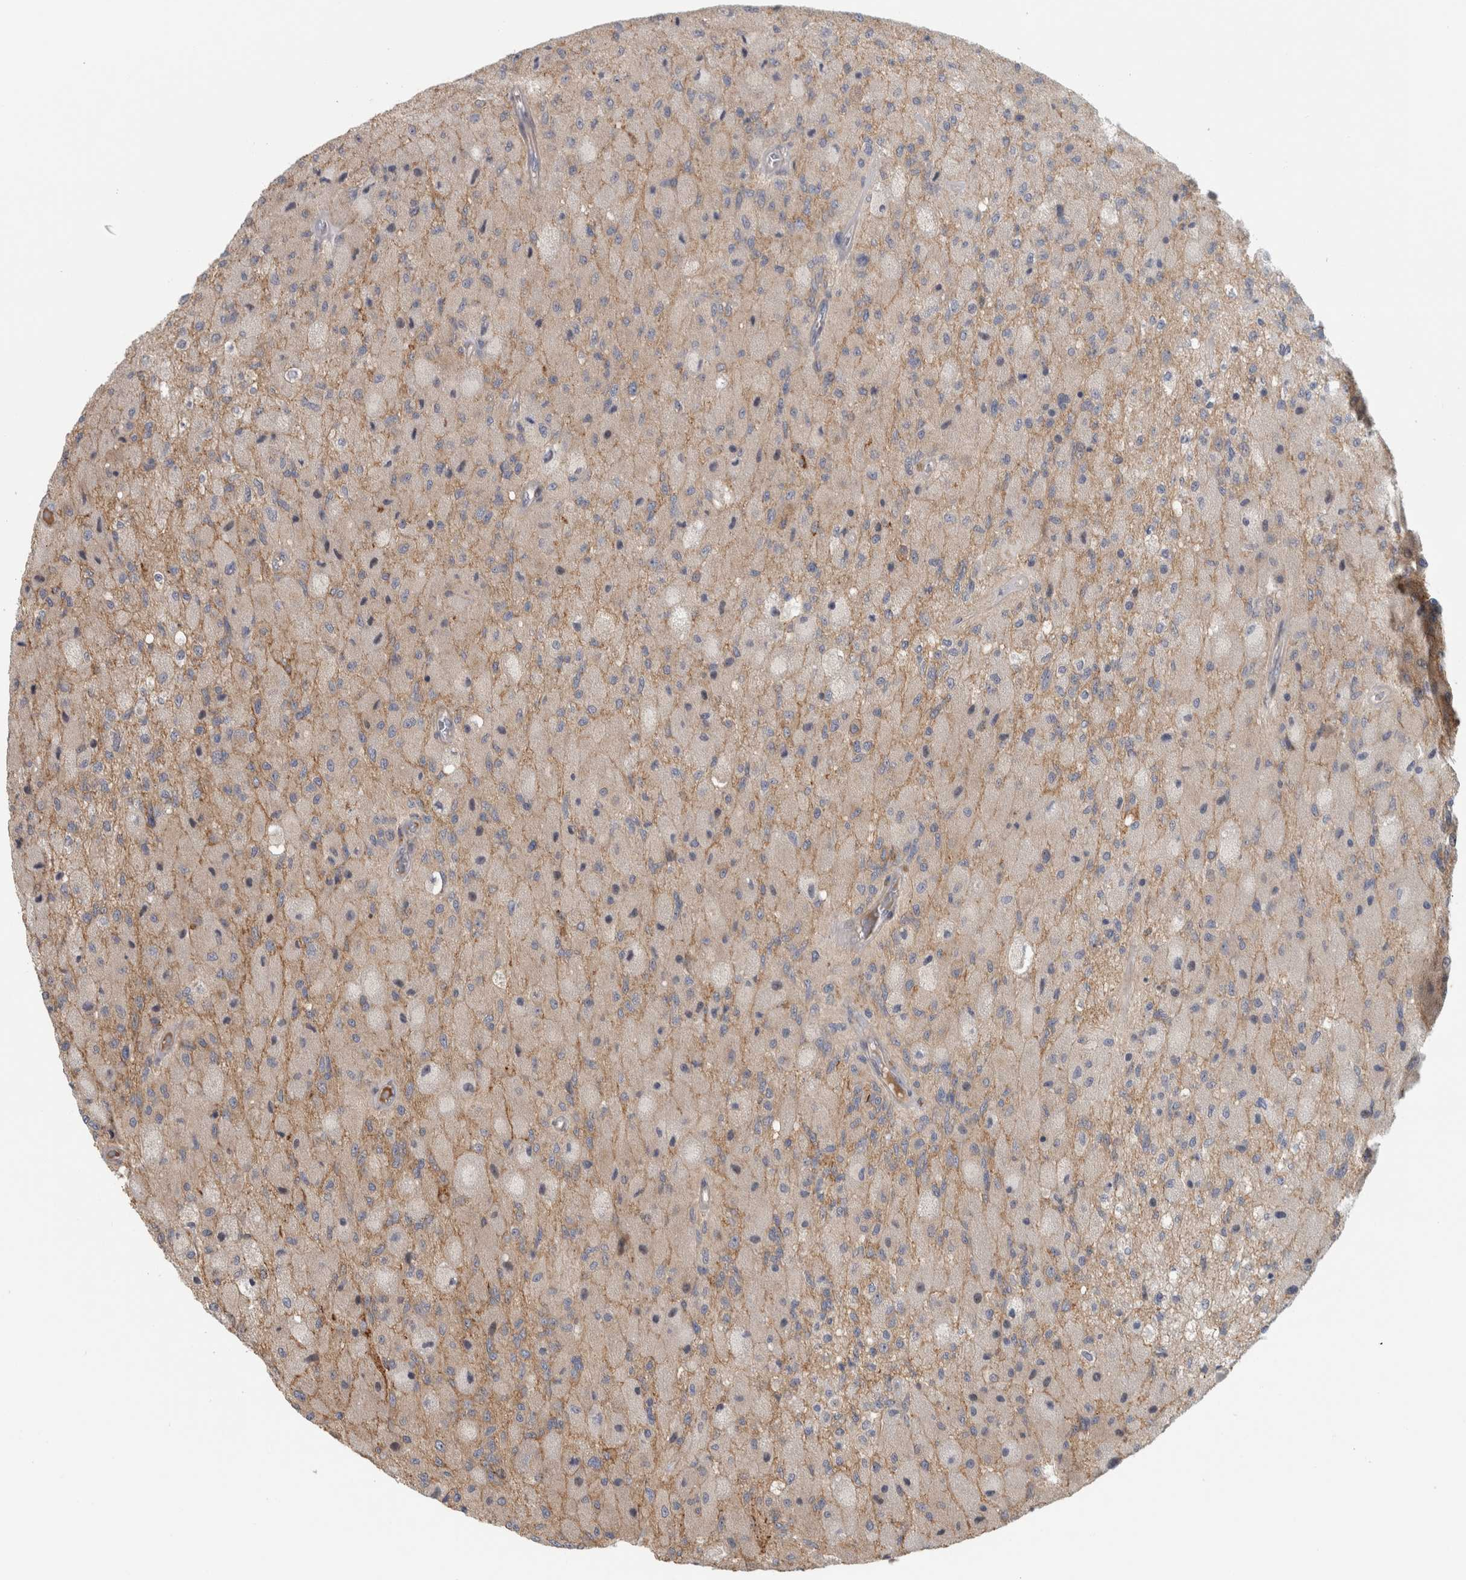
{"staining": {"intensity": "negative", "quantity": "none", "location": "none"}, "tissue": "glioma", "cell_type": "Tumor cells", "image_type": "cancer", "snomed": [{"axis": "morphology", "description": "Normal tissue, NOS"}, {"axis": "morphology", "description": "Glioma, malignant, High grade"}, {"axis": "topography", "description": "Cerebral cortex"}], "caption": "IHC image of malignant glioma (high-grade) stained for a protein (brown), which exhibits no expression in tumor cells.", "gene": "ZNF804B", "patient": {"sex": "male", "age": 77}}